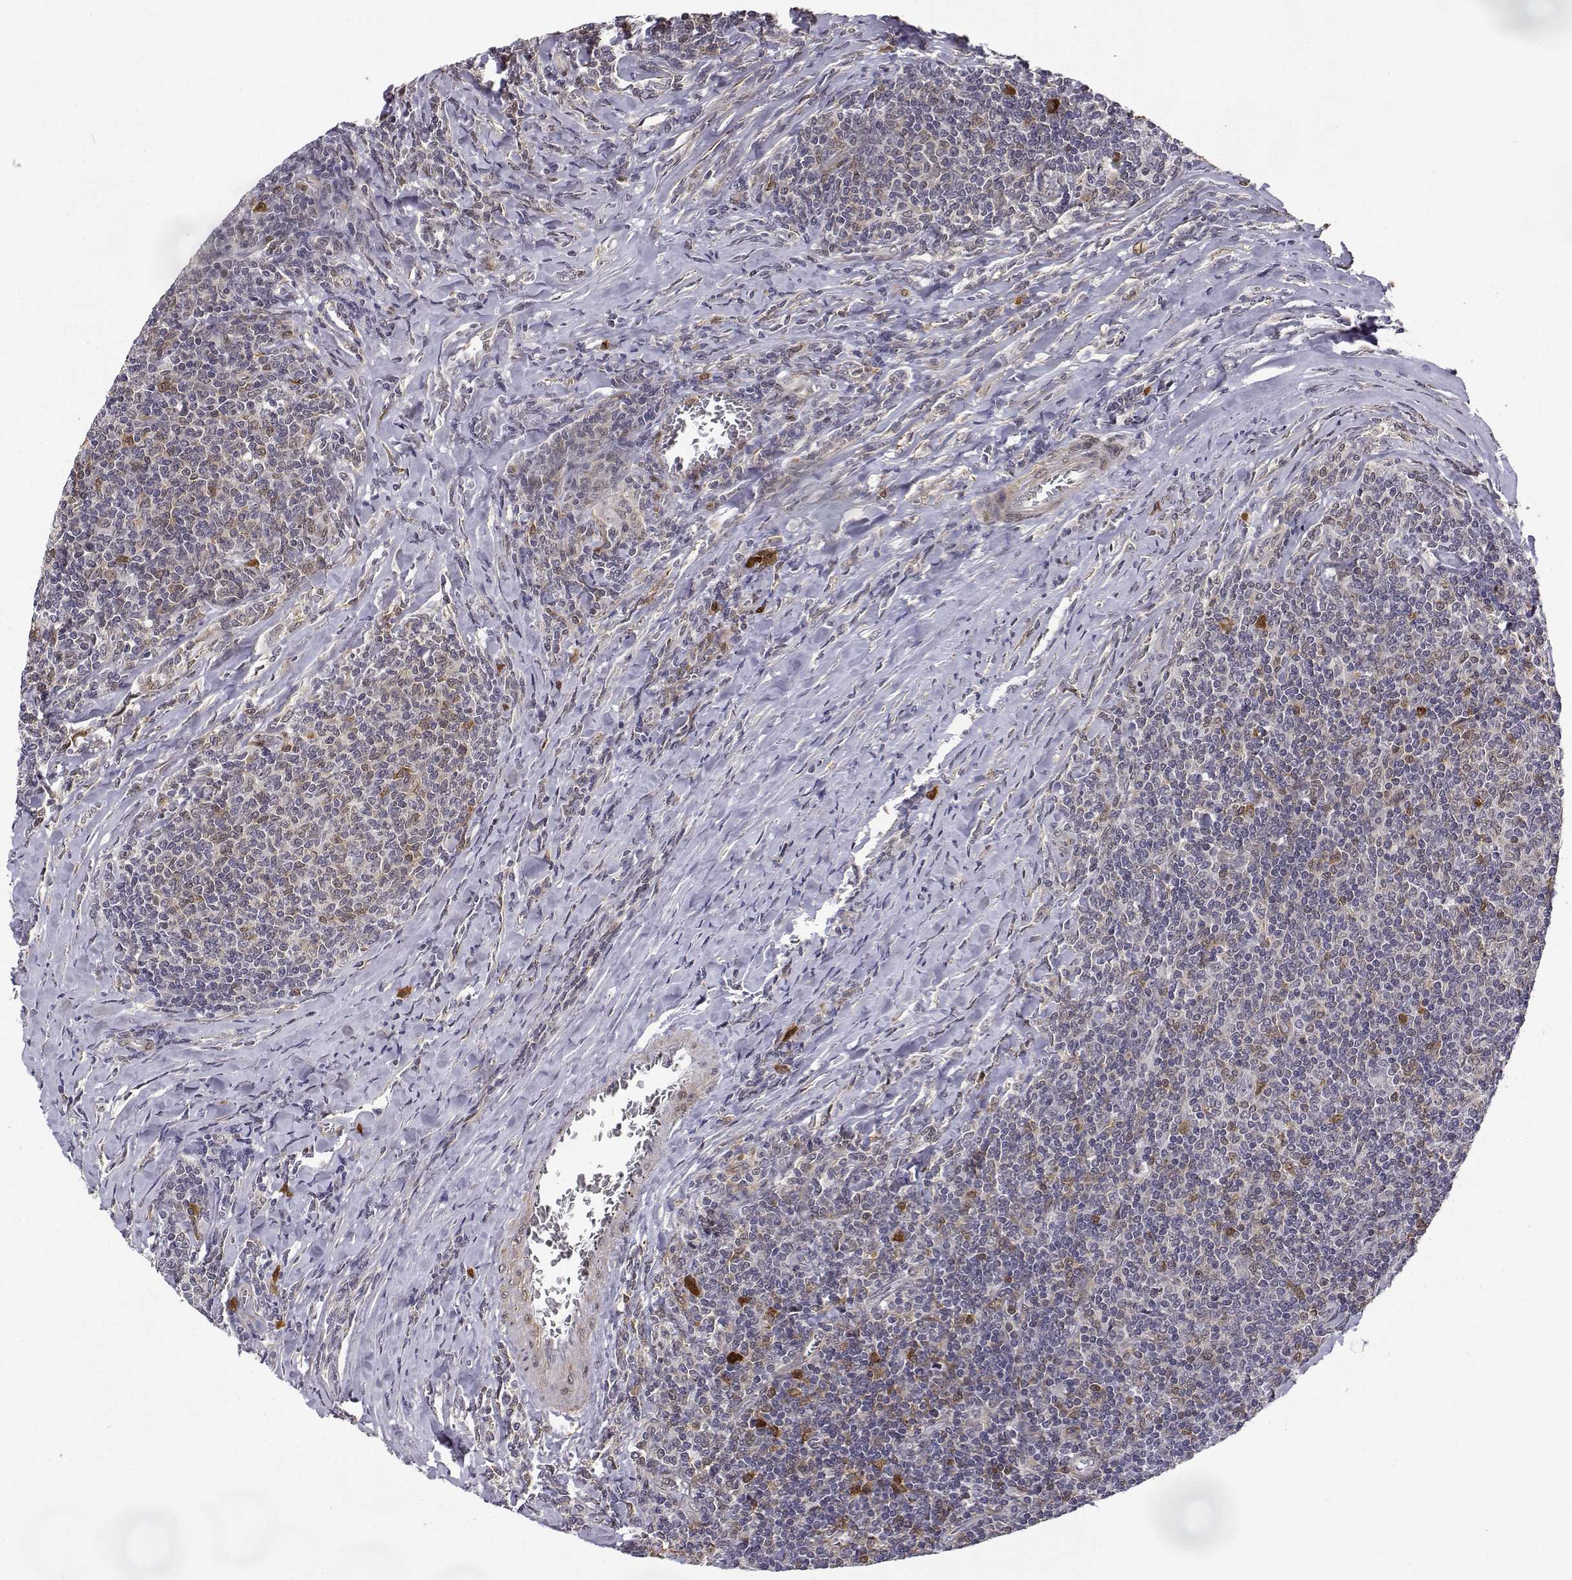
{"staining": {"intensity": "weak", "quantity": "<25%", "location": "nuclear"}, "tissue": "lymphoma", "cell_type": "Tumor cells", "image_type": "cancer", "snomed": [{"axis": "morphology", "description": "Malignant lymphoma, non-Hodgkin's type, Low grade"}, {"axis": "topography", "description": "Lymph node"}], "caption": "Immunohistochemistry (IHC) micrograph of neoplastic tissue: low-grade malignant lymphoma, non-Hodgkin's type stained with DAB demonstrates no significant protein positivity in tumor cells.", "gene": "PHGDH", "patient": {"sex": "male", "age": 52}}